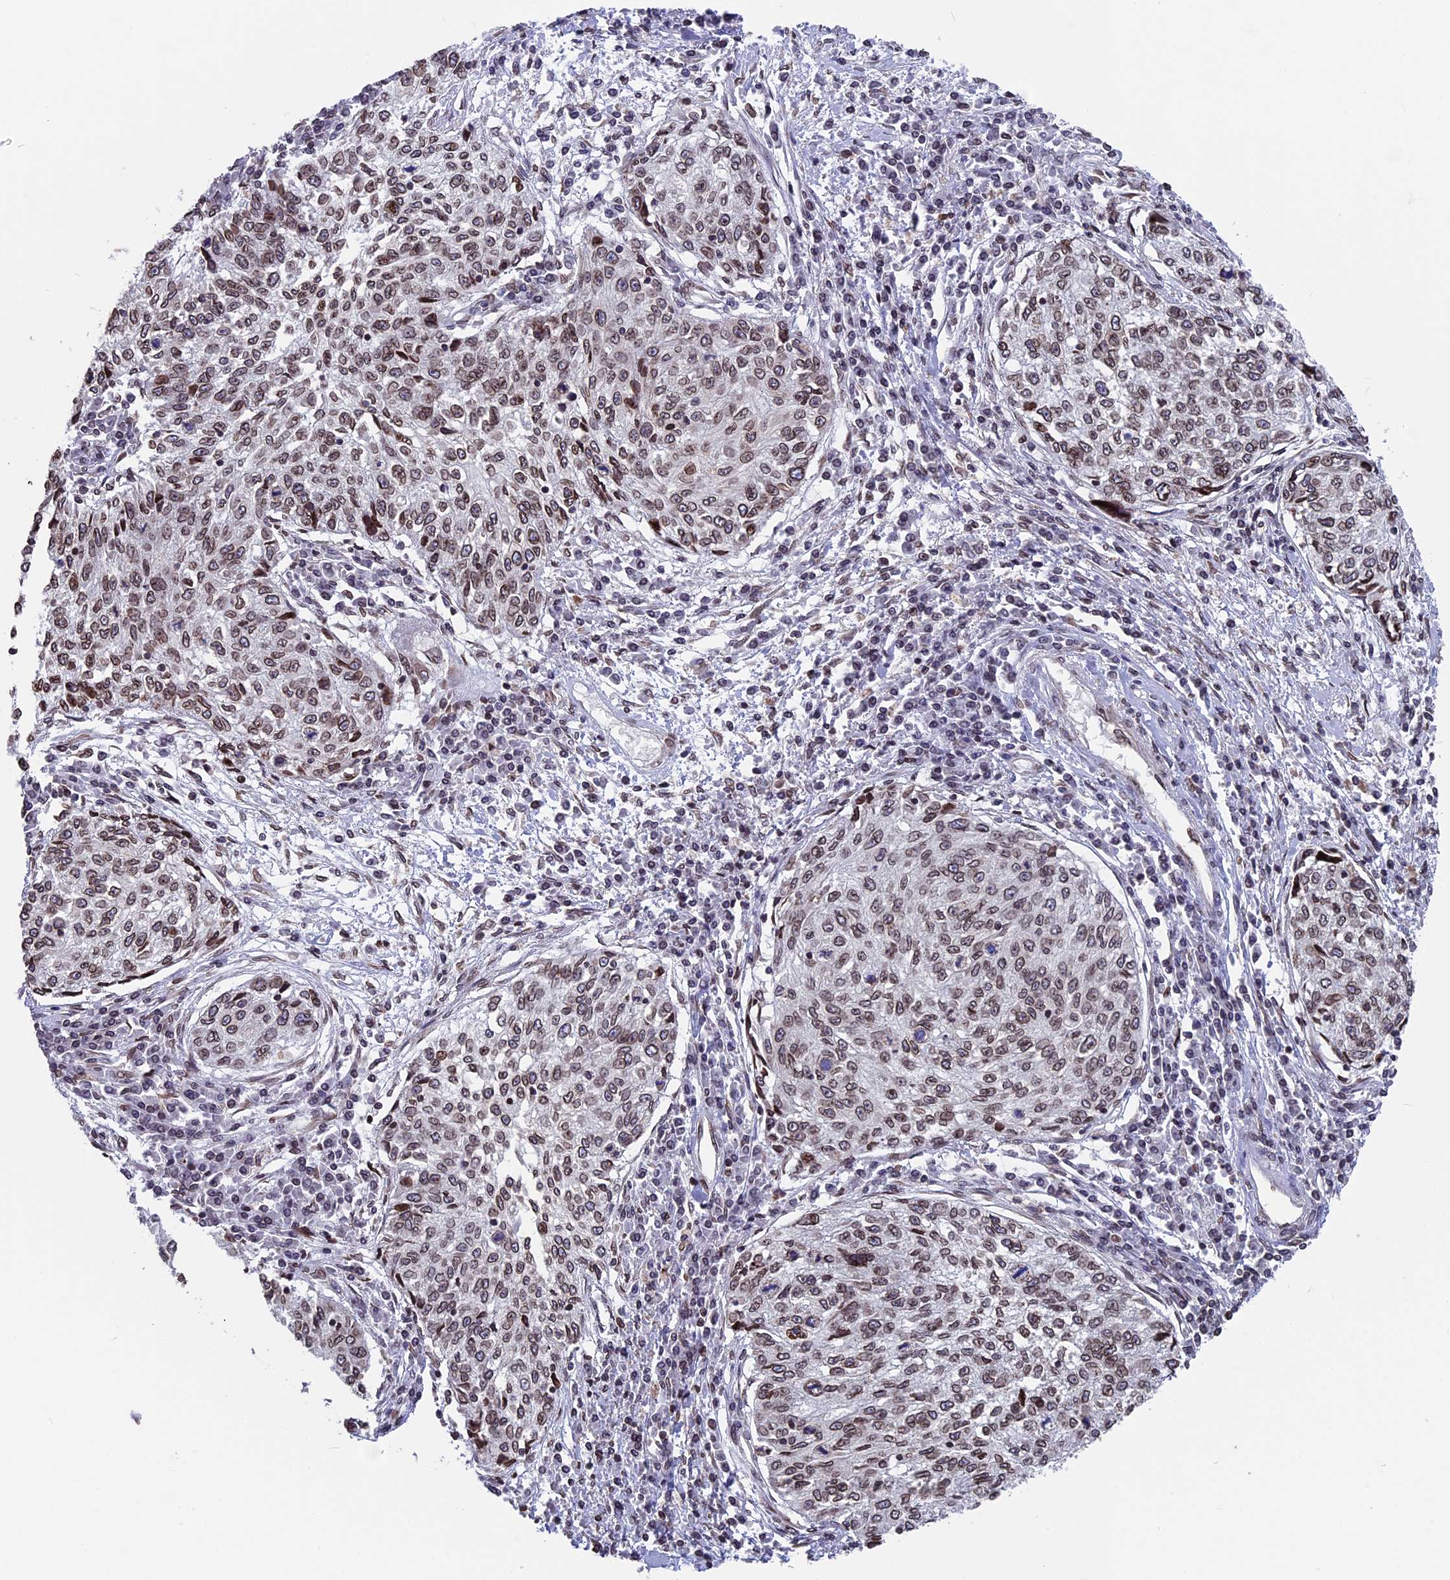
{"staining": {"intensity": "moderate", "quantity": ">75%", "location": "cytoplasmic/membranous,nuclear"}, "tissue": "cervical cancer", "cell_type": "Tumor cells", "image_type": "cancer", "snomed": [{"axis": "morphology", "description": "Squamous cell carcinoma, NOS"}, {"axis": "topography", "description": "Cervix"}], "caption": "This image displays IHC staining of human cervical squamous cell carcinoma, with medium moderate cytoplasmic/membranous and nuclear expression in about >75% of tumor cells.", "gene": "PTCHD4", "patient": {"sex": "female", "age": 57}}